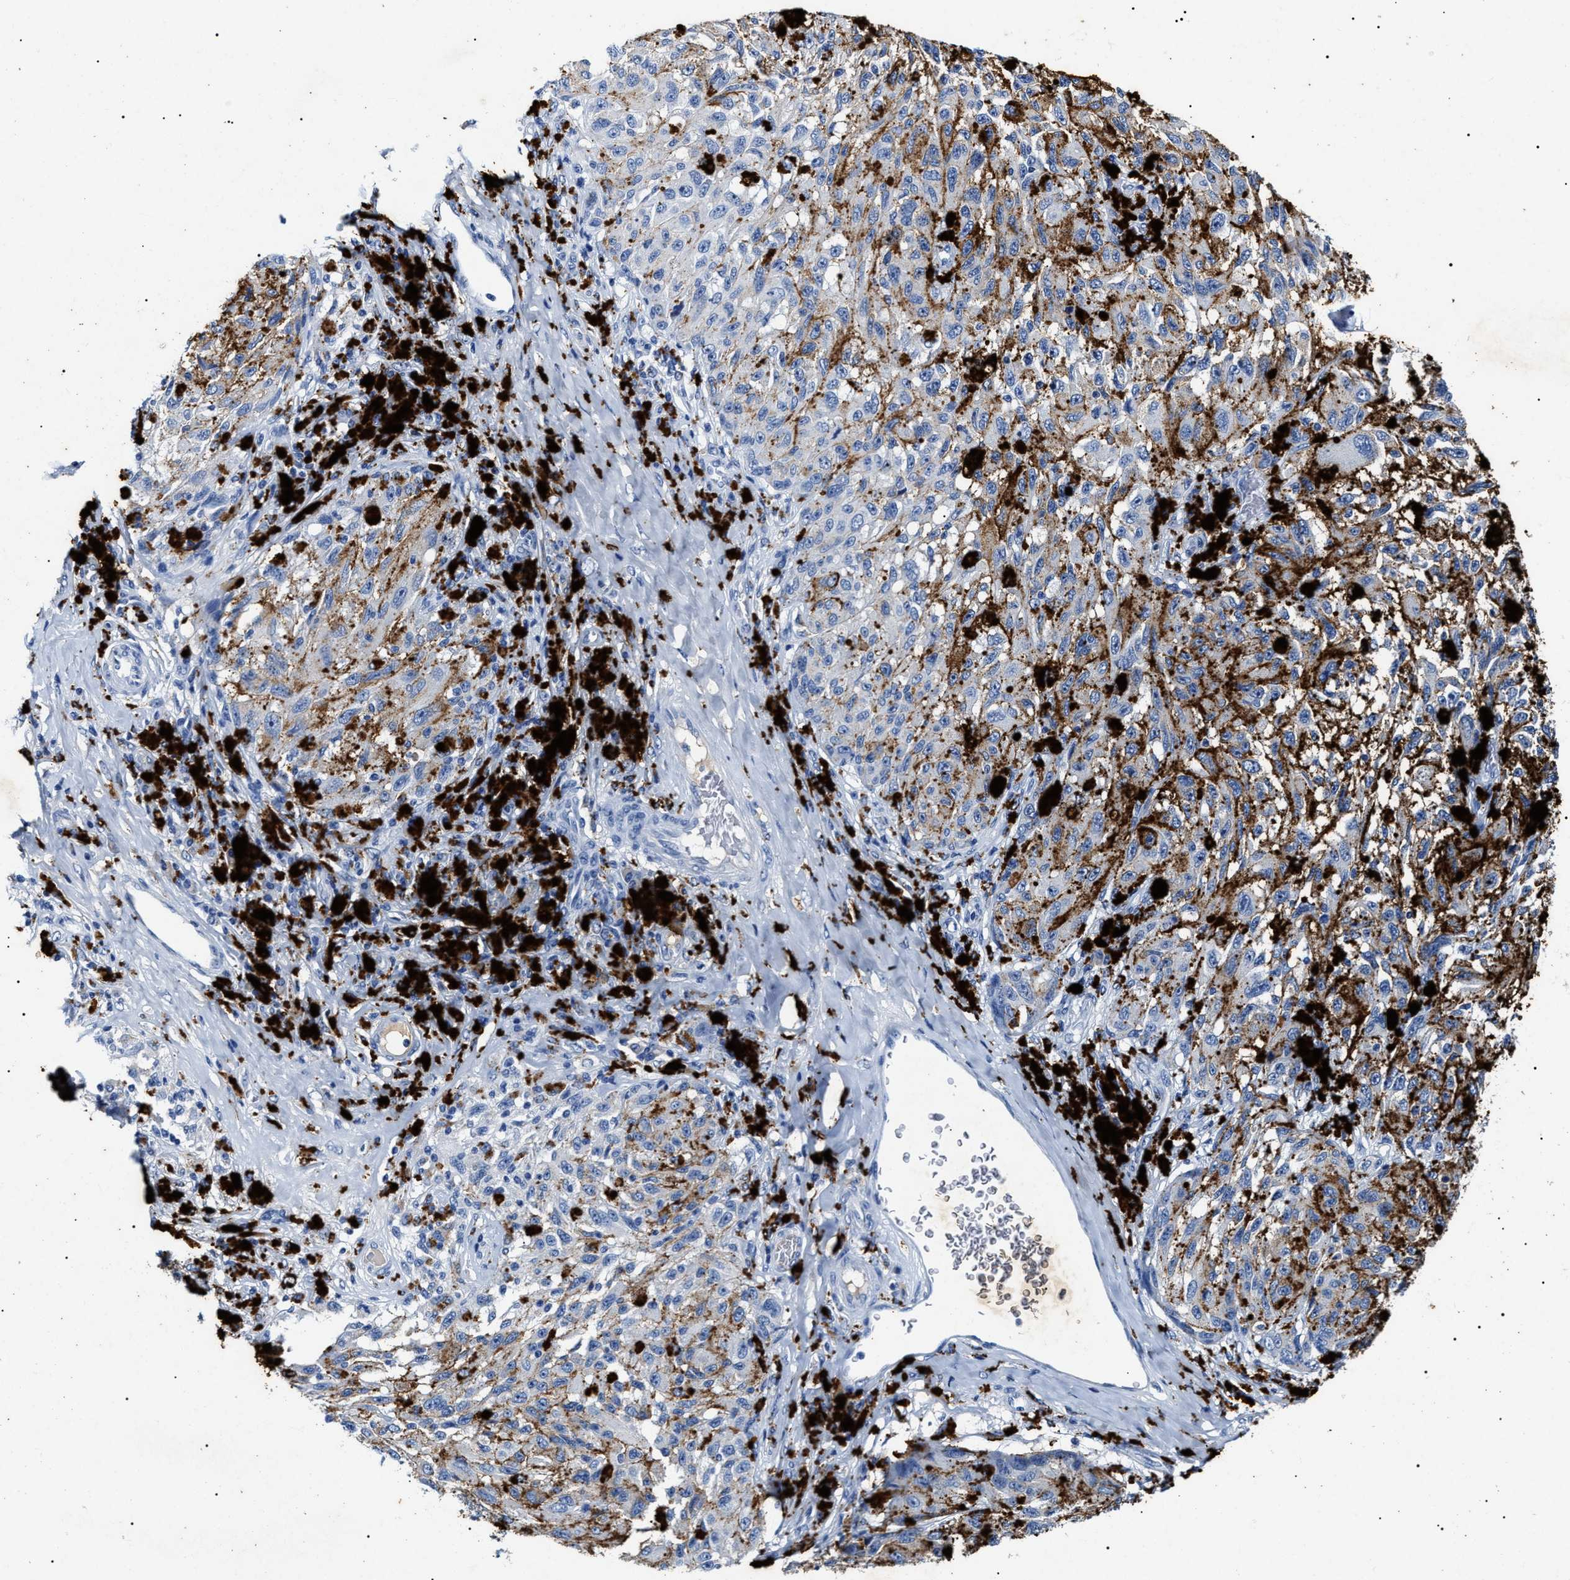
{"staining": {"intensity": "negative", "quantity": "none", "location": "none"}, "tissue": "melanoma", "cell_type": "Tumor cells", "image_type": "cancer", "snomed": [{"axis": "morphology", "description": "Malignant melanoma, NOS"}, {"axis": "topography", "description": "Skin"}], "caption": "A histopathology image of human melanoma is negative for staining in tumor cells.", "gene": "LRRC8E", "patient": {"sex": "female", "age": 73}}